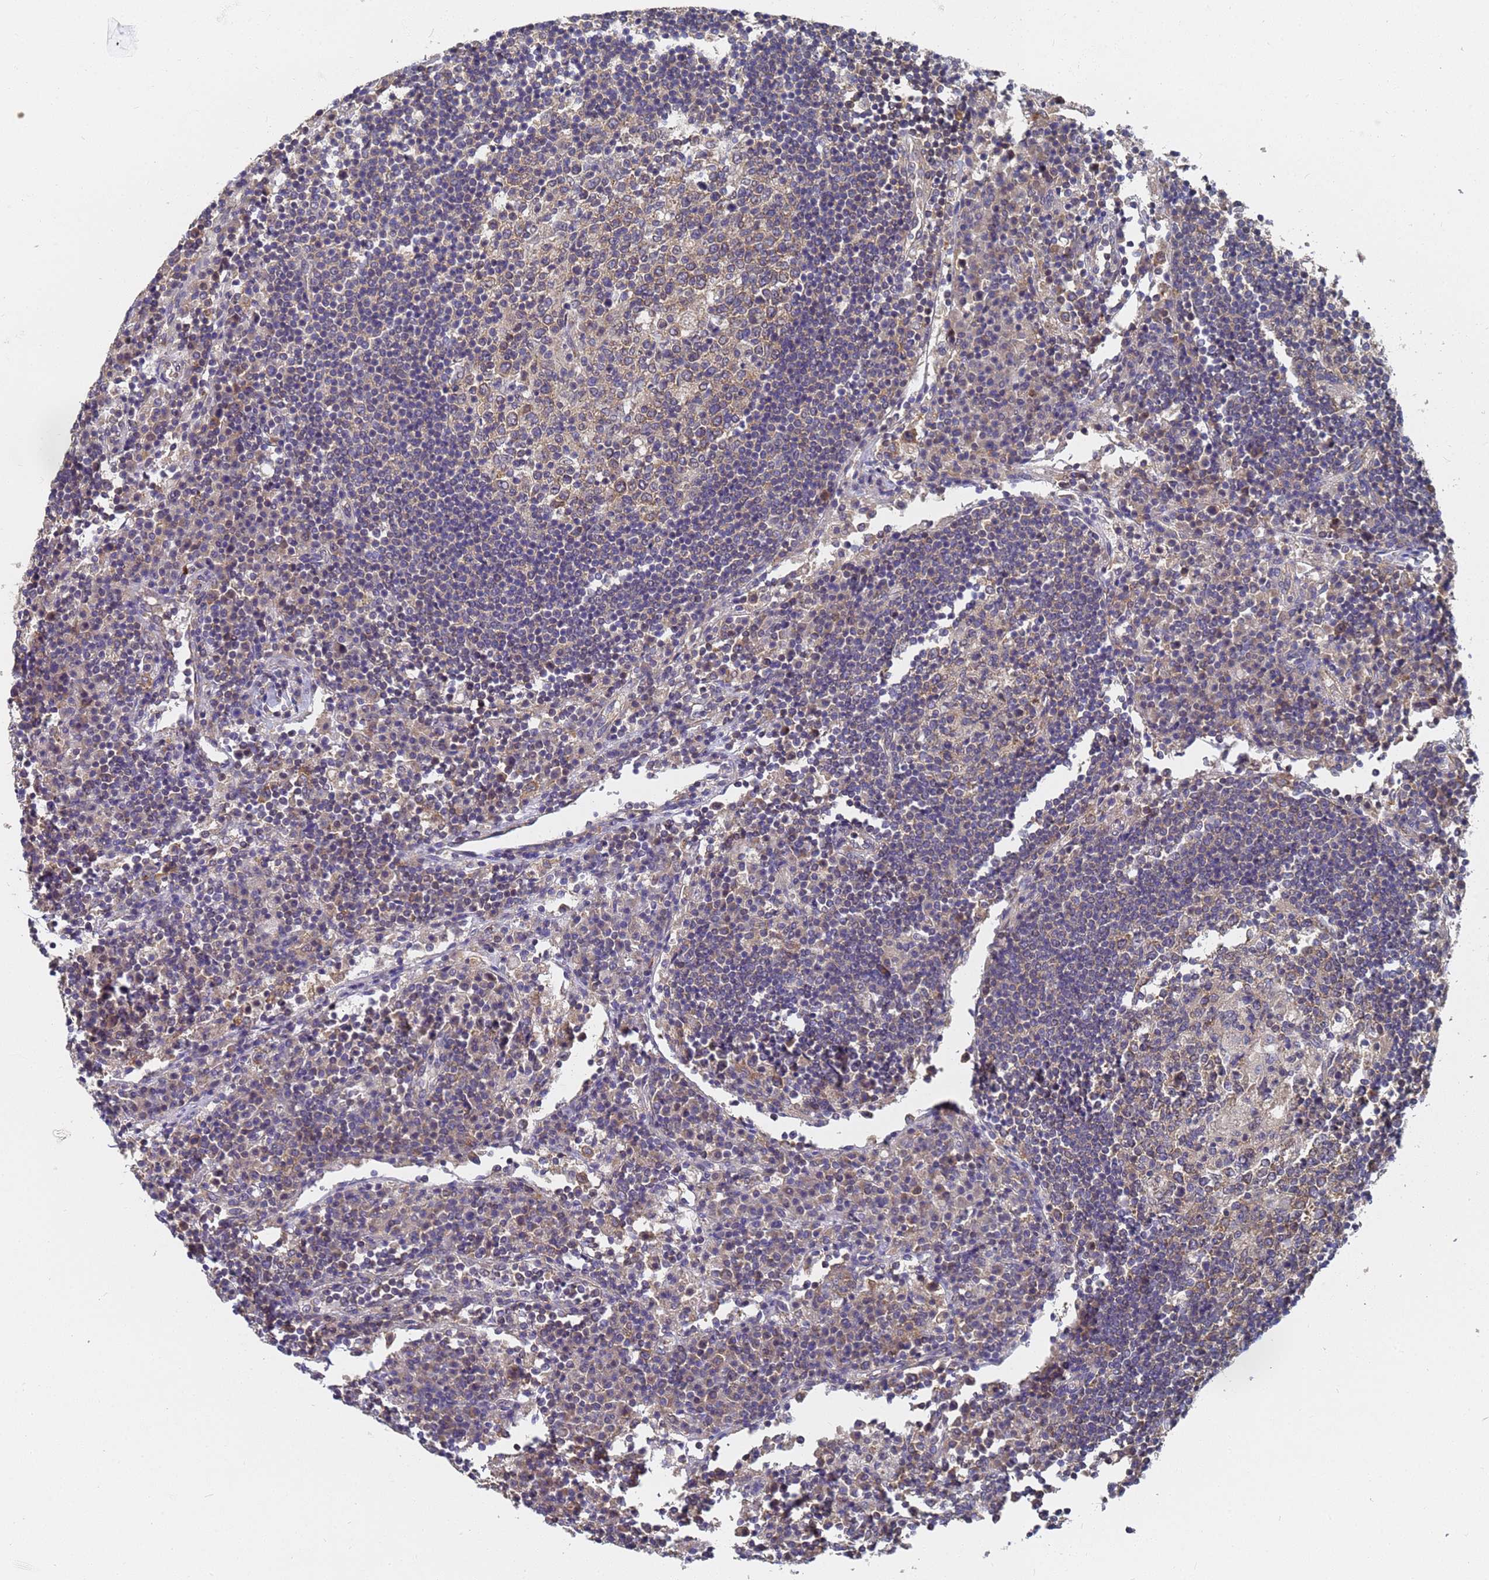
{"staining": {"intensity": "moderate", "quantity": "25%-75%", "location": "cytoplasmic/membranous"}, "tissue": "lymph node", "cell_type": "Germinal center cells", "image_type": "normal", "snomed": [{"axis": "morphology", "description": "Normal tissue, NOS"}, {"axis": "topography", "description": "Lymph node"}], "caption": "DAB immunohistochemical staining of normal lymph node reveals moderate cytoplasmic/membranous protein staining in about 25%-75% of germinal center cells. The protein is shown in brown color, while the nuclei are stained blue.", "gene": "ALS2CL", "patient": {"sex": "female", "age": 53}}